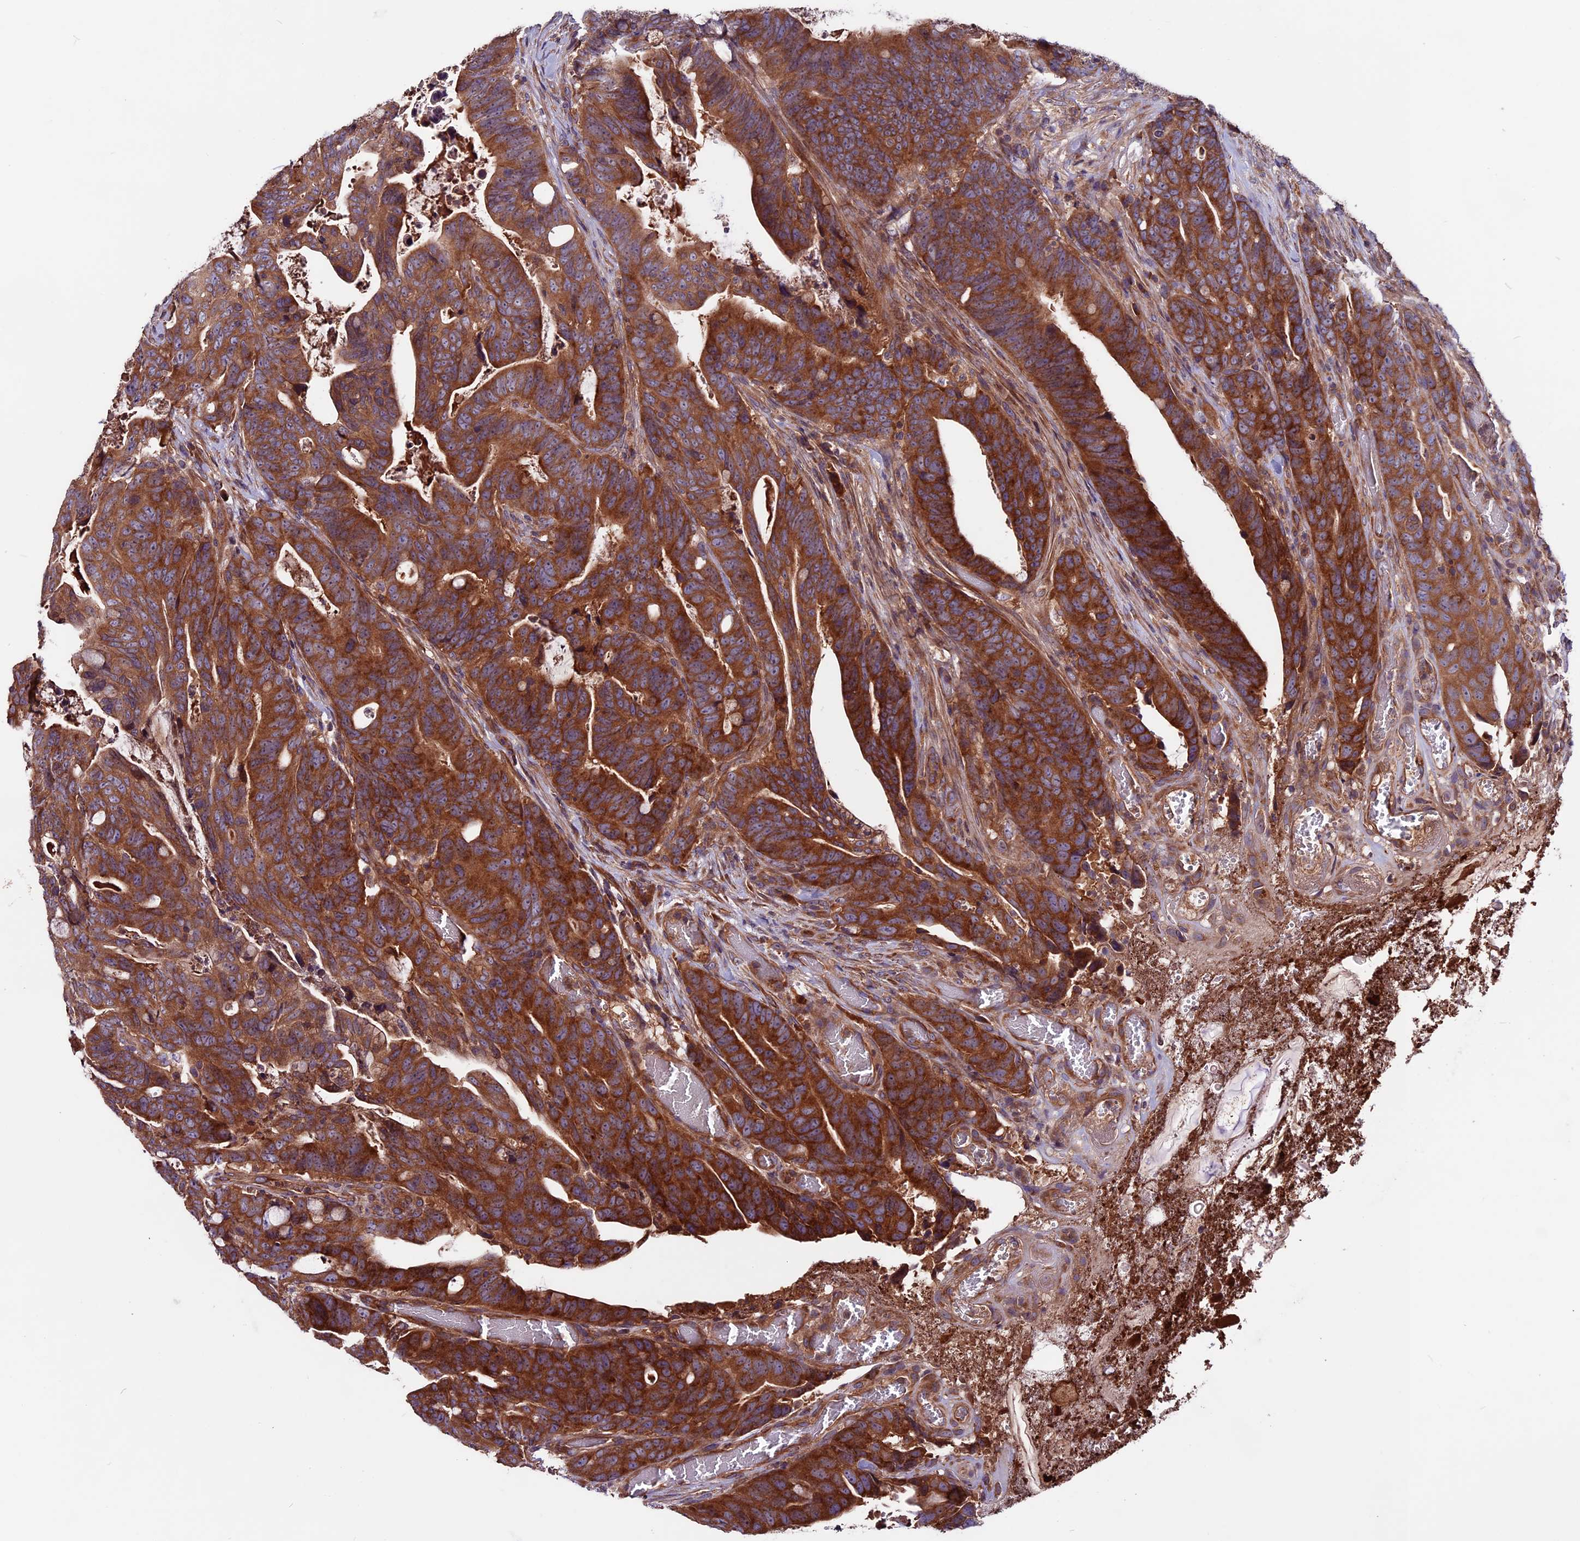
{"staining": {"intensity": "strong", "quantity": ">75%", "location": "cytoplasmic/membranous"}, "tissue": "colorectal cancer", "cell_type": "Tumor cells", "image_type": "cancer", "snomed": [{"axis": "morphology", "description": "Adenocarcinoma, NOS"}, {"axis": "topography", "description": "Colon"}], "caption": "Adenocarcinoma (colorectal) stained with IHC shows strong cytoplasmic/membranous expression in about >75% of tumor cells.", "gene": "ZNF598", "patient": {"sex": "female", "age": 82}}